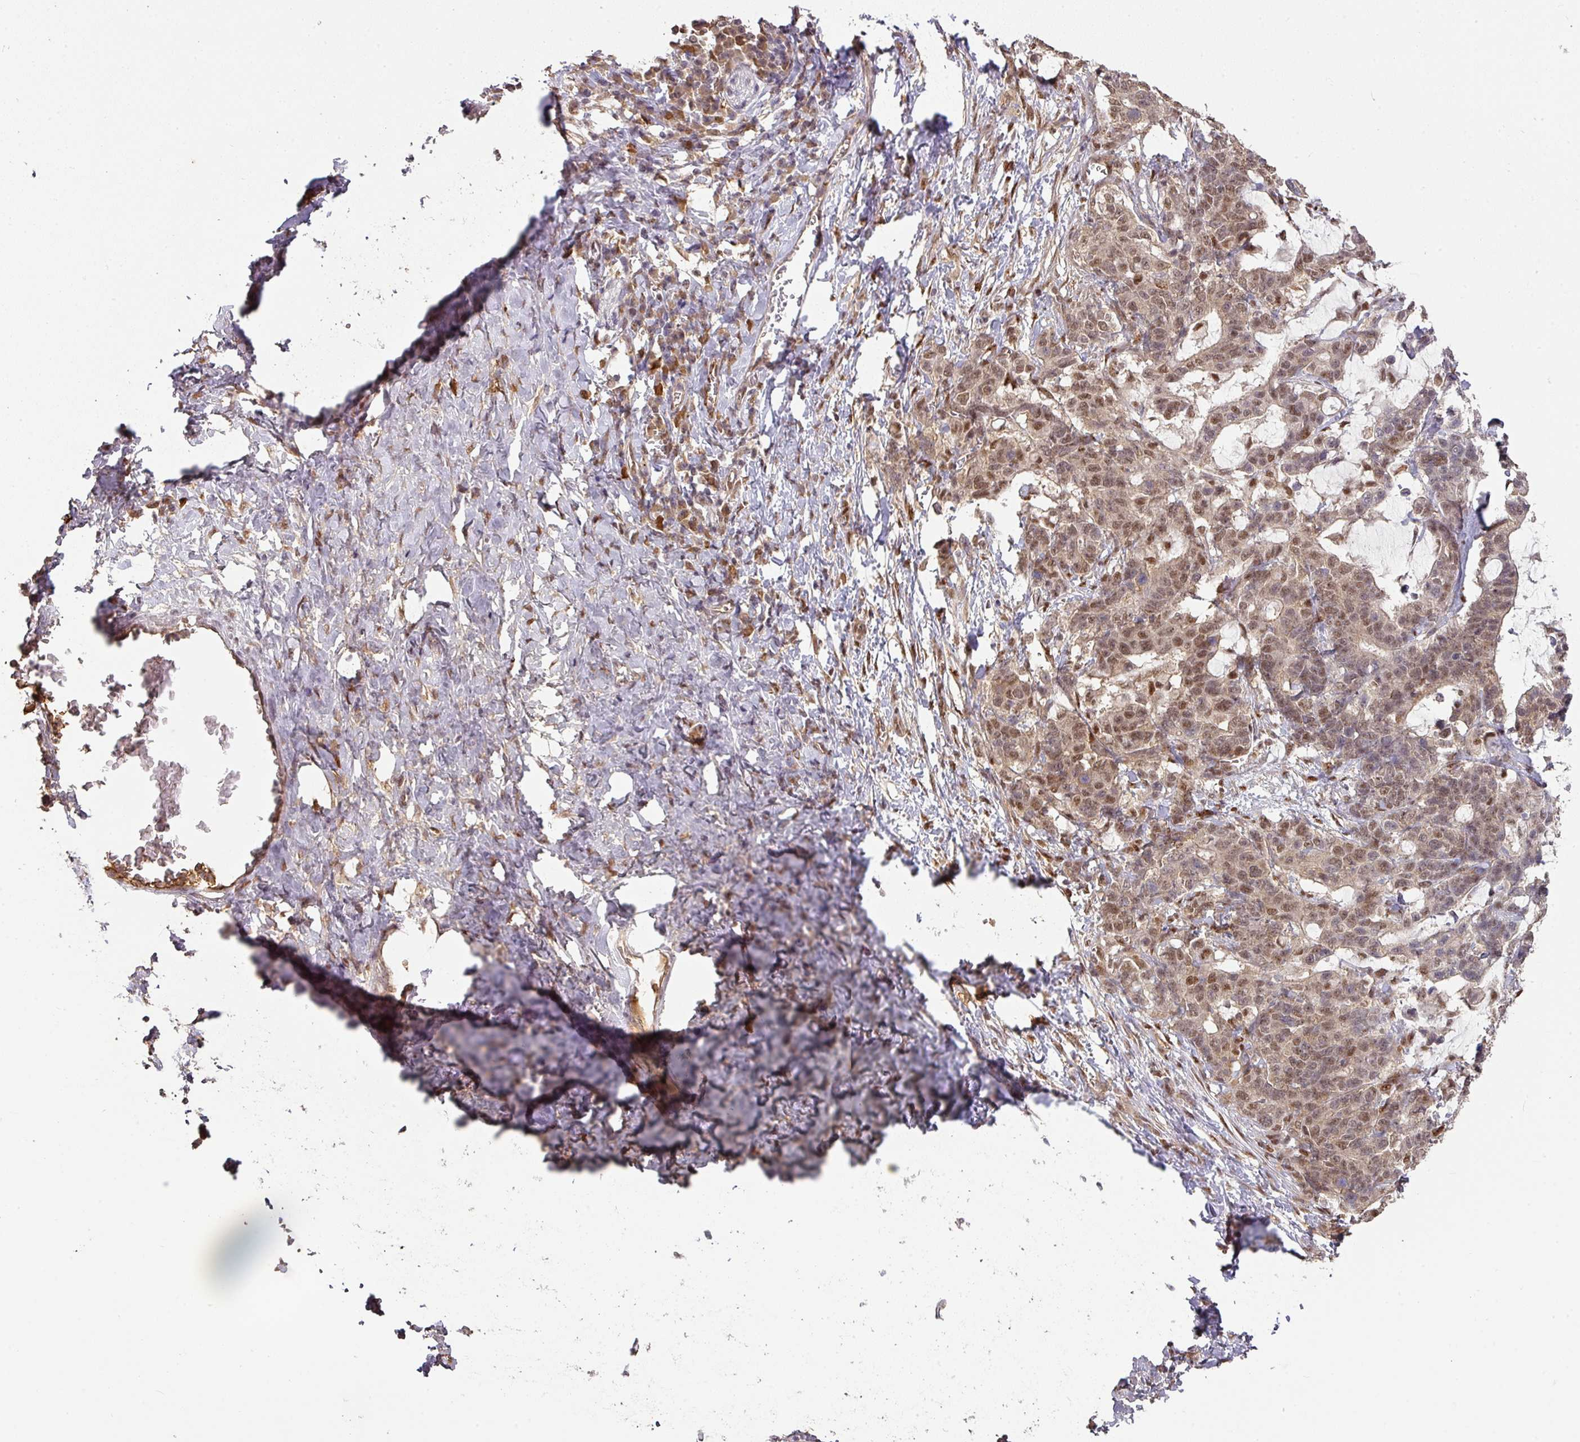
{"staining": {"intensity": "moderate", "quantity": "25%-75%", "location": "cytoplasmic/membranous,nuclear"}, "tissue": "stomach cancer", "cell_type": "Tumor cells", "image_type": "cancer", "snomed": [{"axis": "morphology", "description": "Normal tissue, NOS"}, {"axis": "morphology", "description": "Adenocarcinoma, NOS"}, {"axis": "topography", "description": "Stomach"}], "caption": "This is a photomicrograph of immunohistochemistry (IHC) staining of adenocarcinoma (stomach), which shows moderate positivity in the cytoplasmic/membranous and nuclear of tumor cells.", "gene": "RANBP9", "patient": {"sex": "female", "age": 64}}